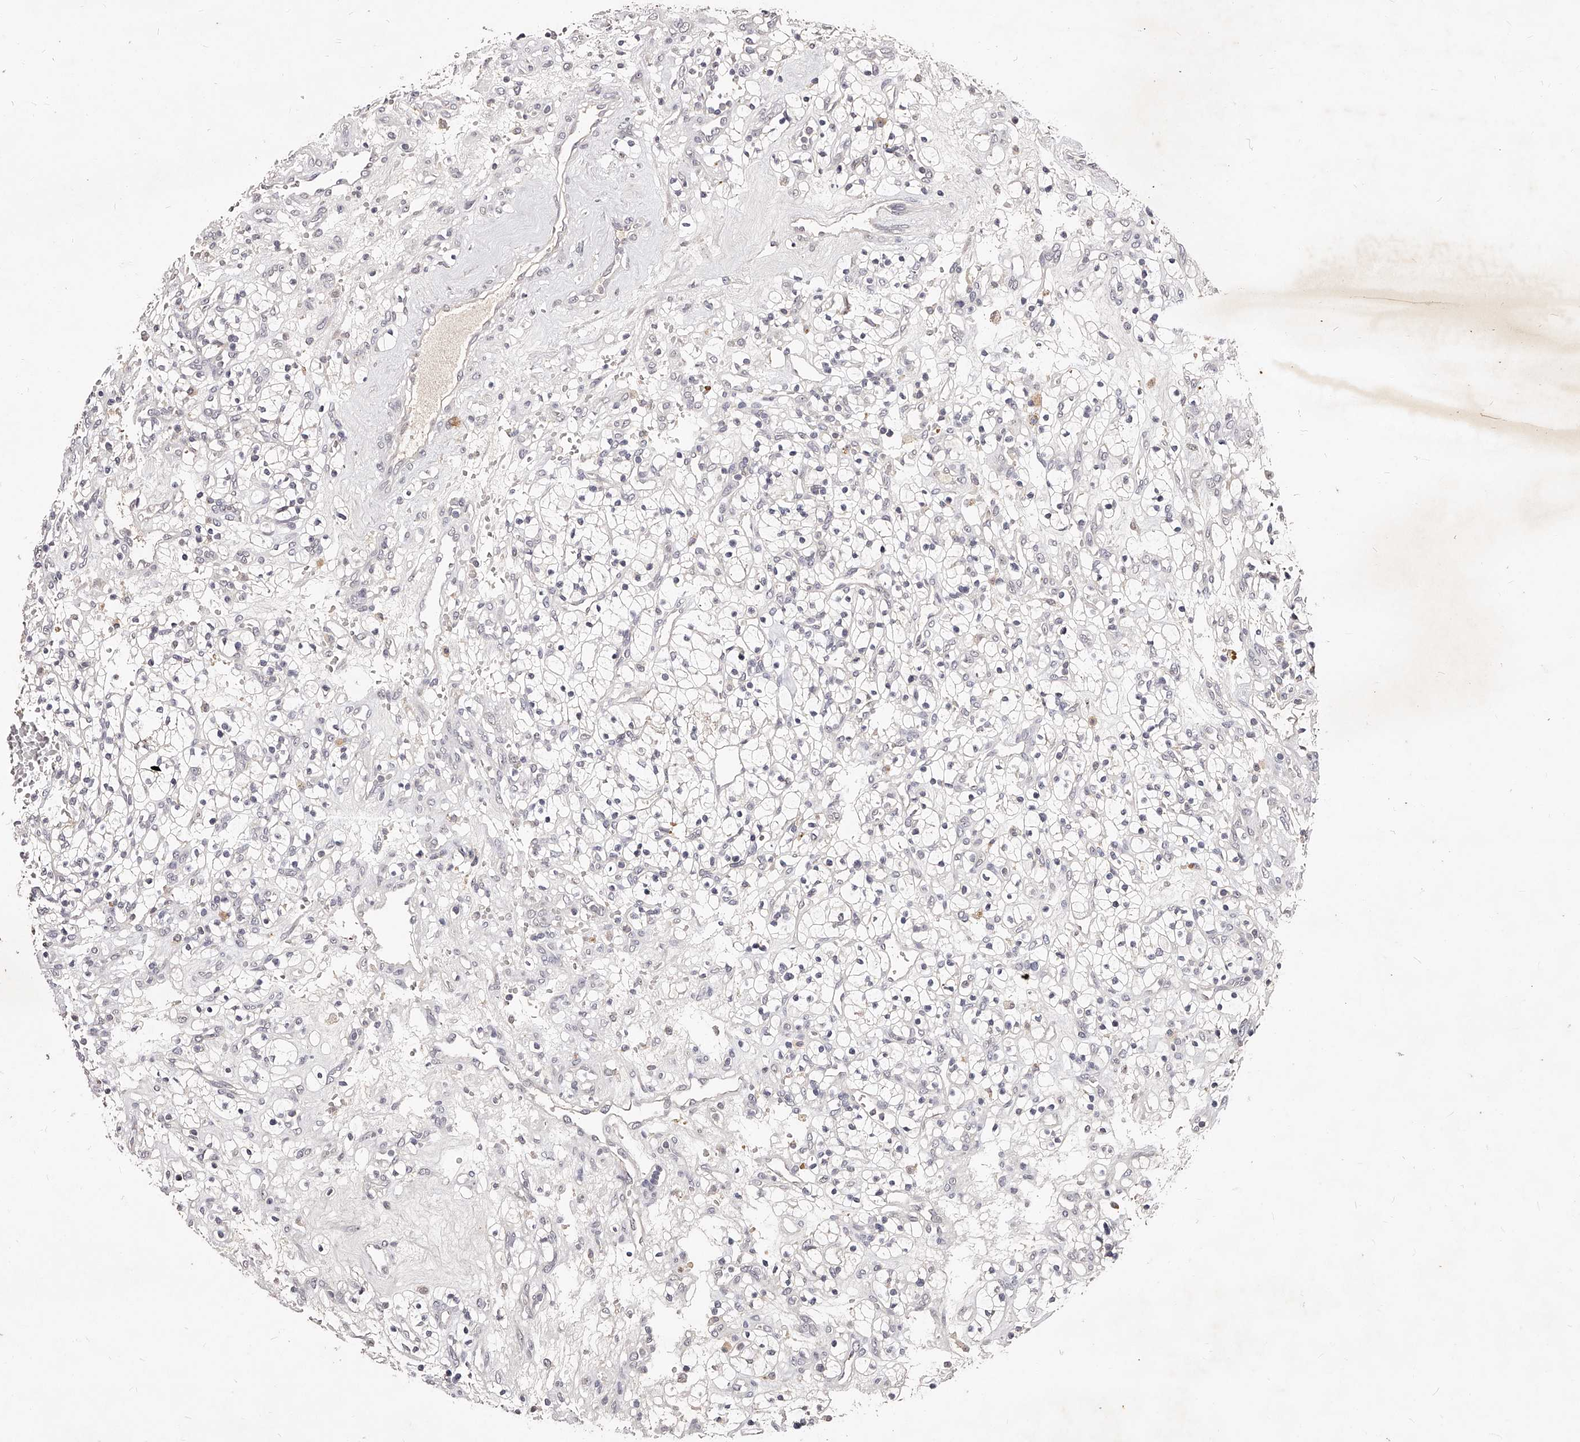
{"staining": {"intensity": "negative", "quantity": "none", "location": "none"}, "tissue": "renal cancer", "cell_type": "Tumor cells", "image_type": "cancer", "snomed": [{"axis": "morphology", "description": "Adenocarcinoma, NOS"}, {"axis": "topography", "description": "Kidney"}], "caption": "Adenocarcinoma (renal) stained for a protein using immunohistochemistry demonstrates no positivity tumor cells.", "gene": "PHACTR1", "patient": {"sex": "female", "age": 57}}